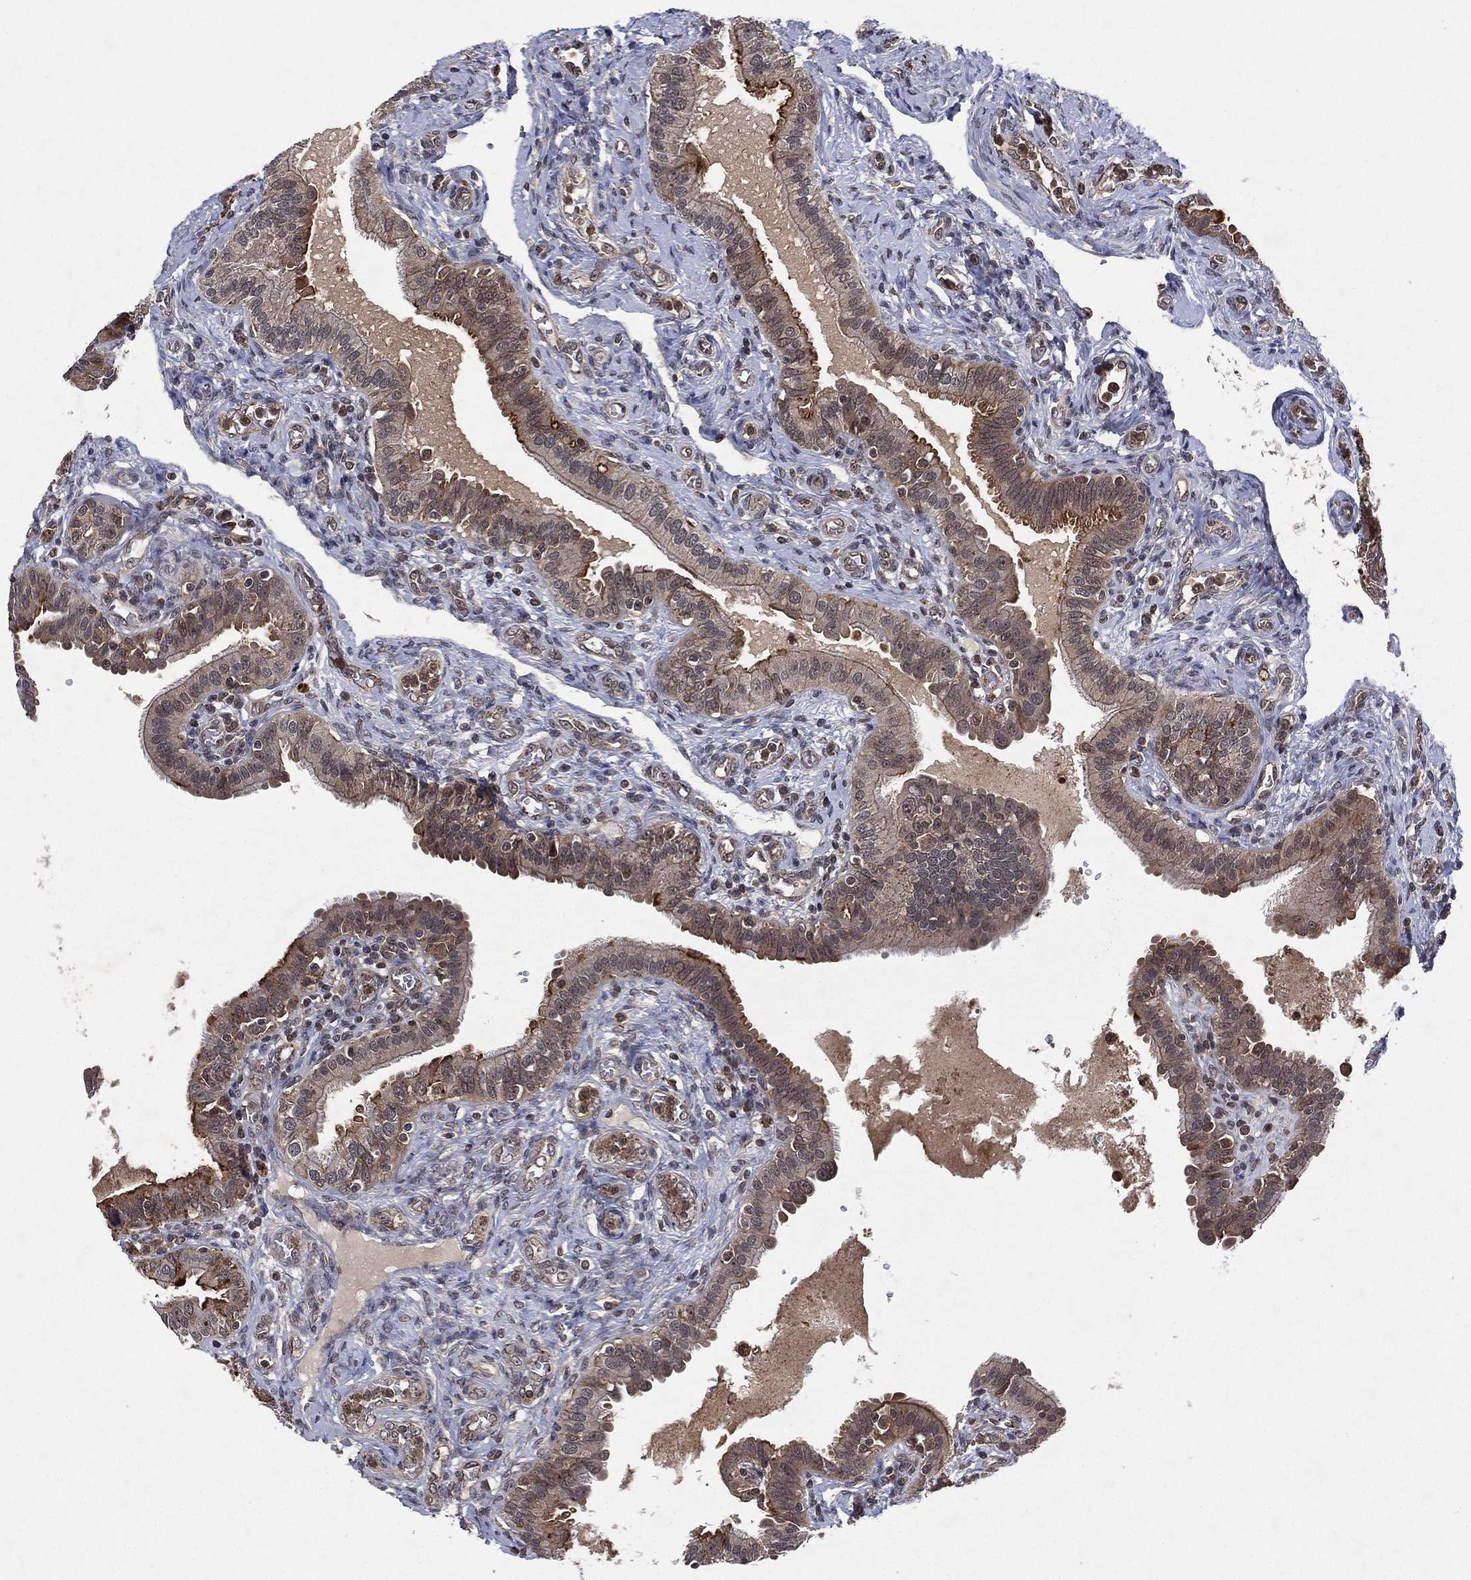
{"staining": {"intensity": "moderate", "quantity": "<25%", "location": "cytoplasmic/membranous"}, "tissue": "fallopian tube", "cell_type": "Glandular cells", "image_type": "normal", "snomed": [{"axis": "morphology", "description": "Normal tissue, NOS"}, {"axis": "topography", "description": "Fallopian tube"}, {"axis": "topography", "description": "Ovary"}], "caption": "High-magnification brightfield microscopy of benign fallopian tube stained with DAB (brown) and counterstained with hematoxylin (blue). glandular cells exhibit moderate cytoplasmic/membranous expression is present in approximately<25% of cells. (DAB (3,3'-diaminobenzidine) IHC with brightfield microscopy, high magnification).", "gene": "ATG4B", "patient": {"sex": "female", "age": 41}}